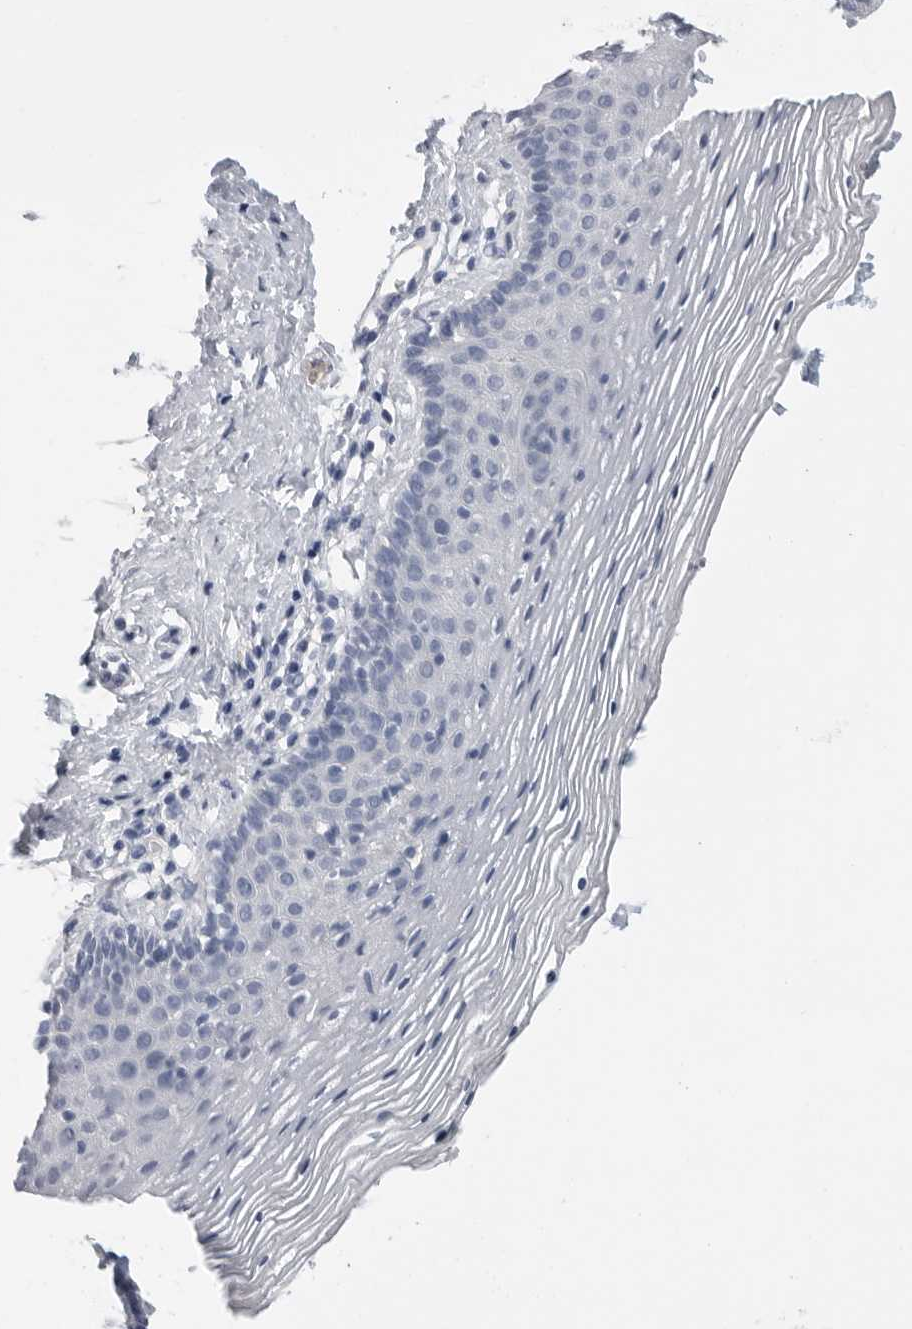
{"staining": {"intensity": "negative", "quantity": "none", "location": "none"}, "tissue": "vagina", "cell_type": "Squamous epithelial cells", "image_type": "normal", "snomed": [{"axis": "morphology", "description": "Normal tissue, NOS"}, {"axis": "topography", "description": "Vagina"}], "caption": "High power microscopy histopathology image of an immunohistochemistry (IHC) micrograph of normal vagina, revealing no significant positivity in squamous epithelial cells. (DAB (3,3'-diaminobenzidine) immunohistochemistry visualized using brightfield microscopy, high magnification).", "gene": "FABP6", "patient": {"sex": "female", "age": 32}}